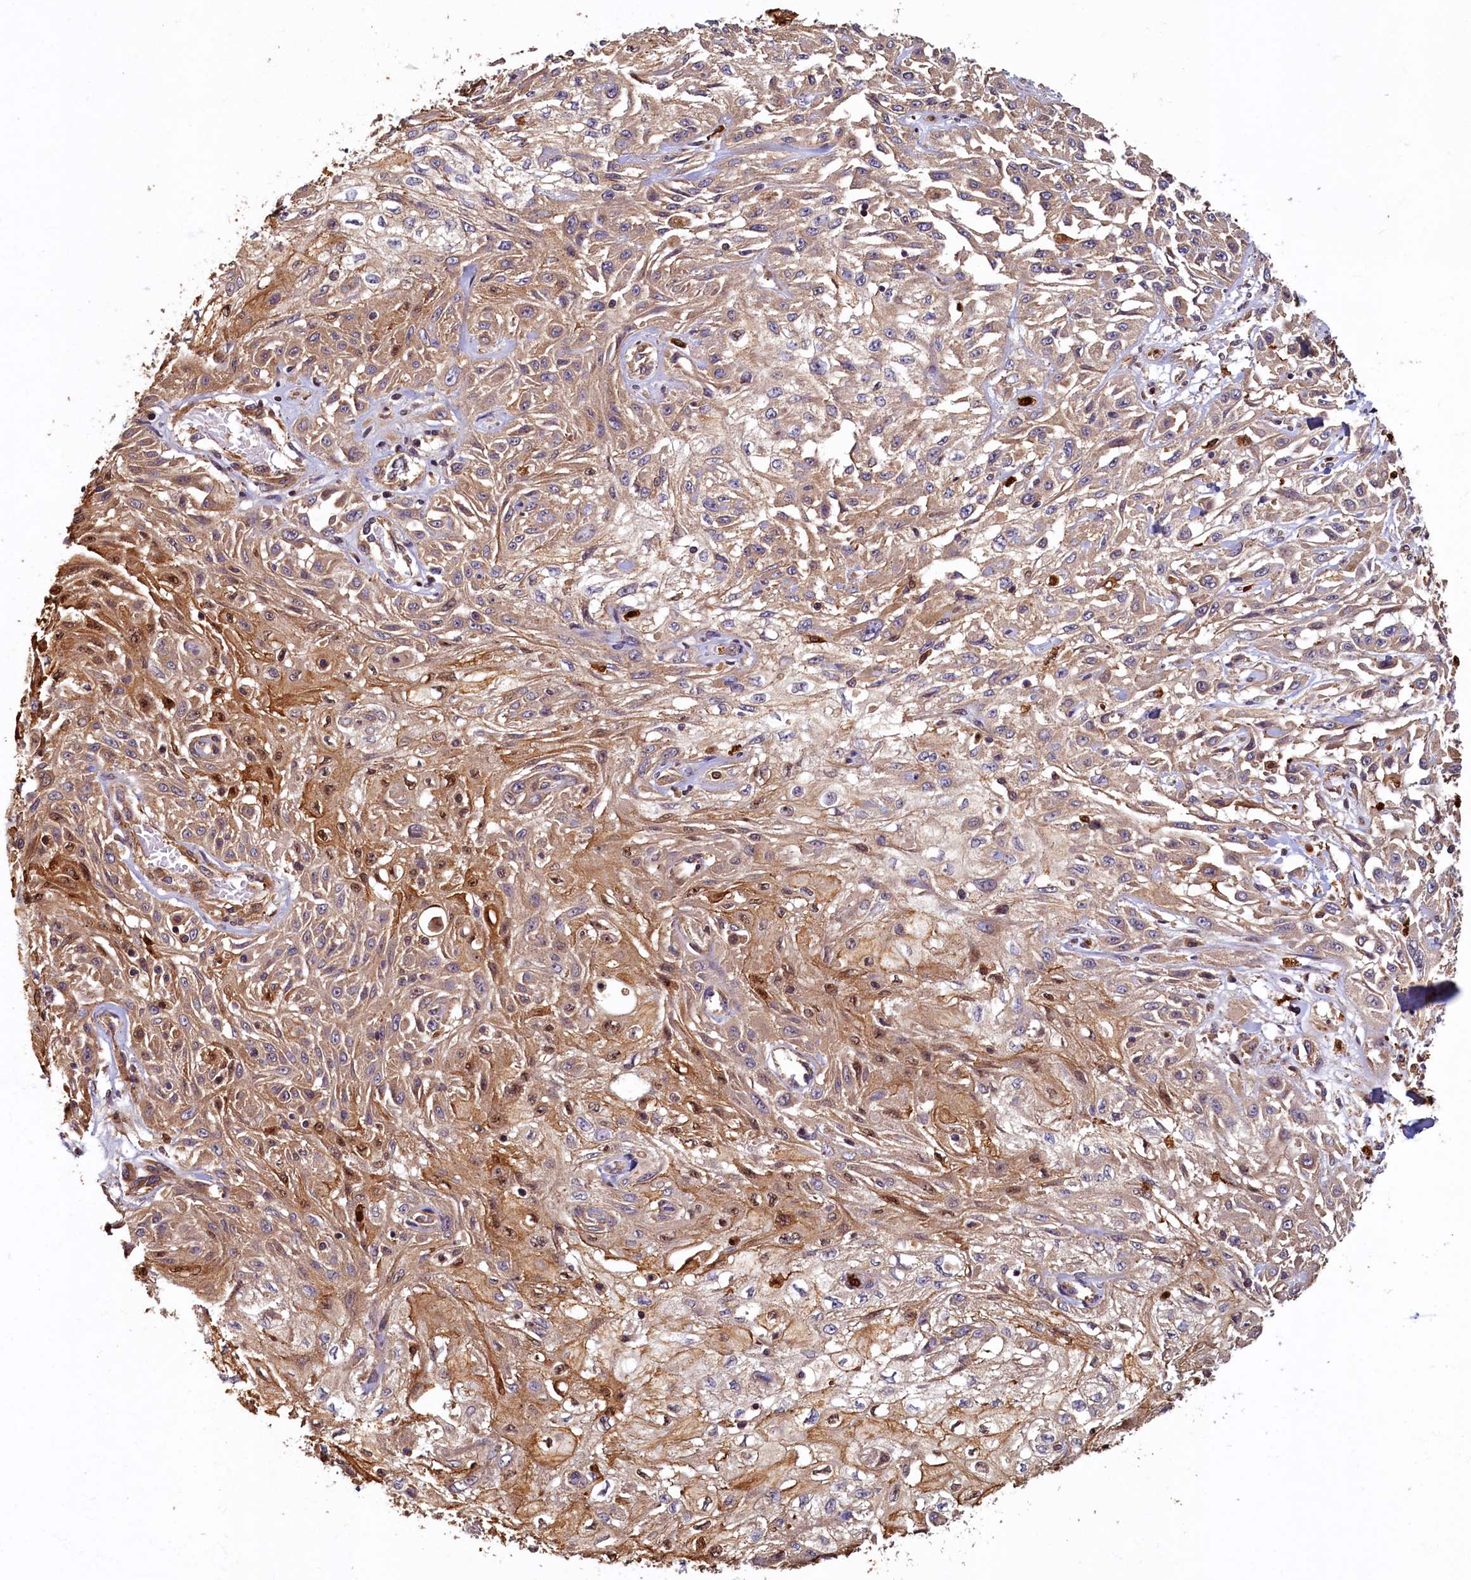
{"staining": {"intensity": "weak", "quantity": ">75%", "location": "cytoplasmic/membranous"}, "tissue": "skin cancer", "cell_type": "Tumor cells", "image_type": "cancer", "snomed": [{"axis": "morphology", "description": "Squamous cell carcinoma, NOS"}, {"axis": "morphology", "description": "Squamous cell carcinoma, metastatic, NOS"}, {"axis": "topography", "description": "Skin"}, {"axis": "topography", "description": "Lymph node"}], "caption": "Skin squamous cell carcinoma stained with a protein marker displays weak staining in tumor cells.", "gene": "CCDC102B", "patient": {"sex": "male", "age": 75}}